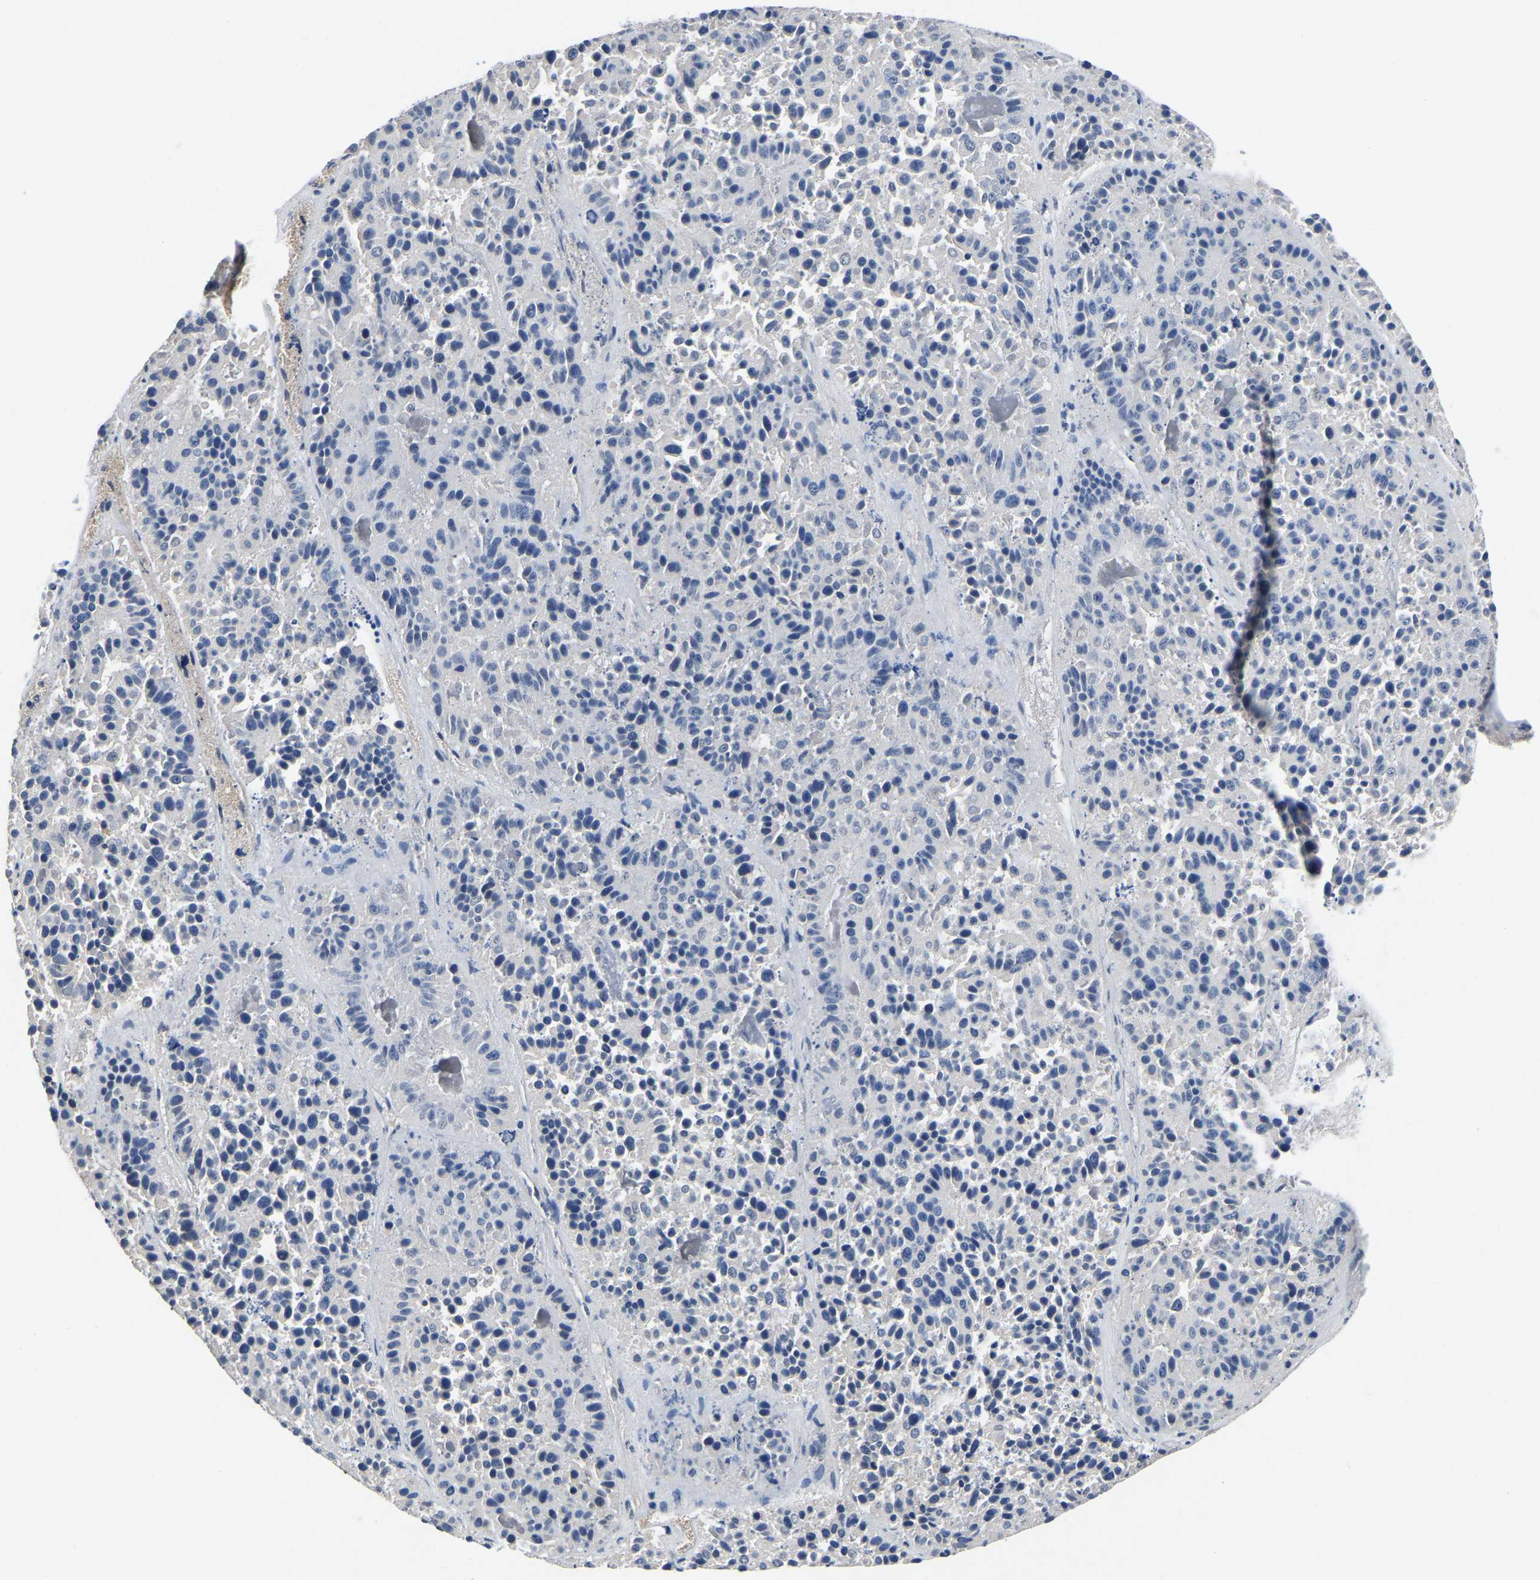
{"staining": {"intensity": "negative", "quantity": "none", "location": "none"}, "tissue": "pancreatic cancer", "cell_type": "Tumor cells", "image_type": "cancer", "snomed": [{"axis": "morphology", "description": "Adenocarcinoma, NOS"}, {"axis": "topography", "description": "Pancreas"}], "caption": "This is an immunohistochemistry micrograph of pancreatic adenocarcinoma. There is no expression in tumor cells.", "gene": "FGD5", "patient": {"sex": "male", "age": 50}}